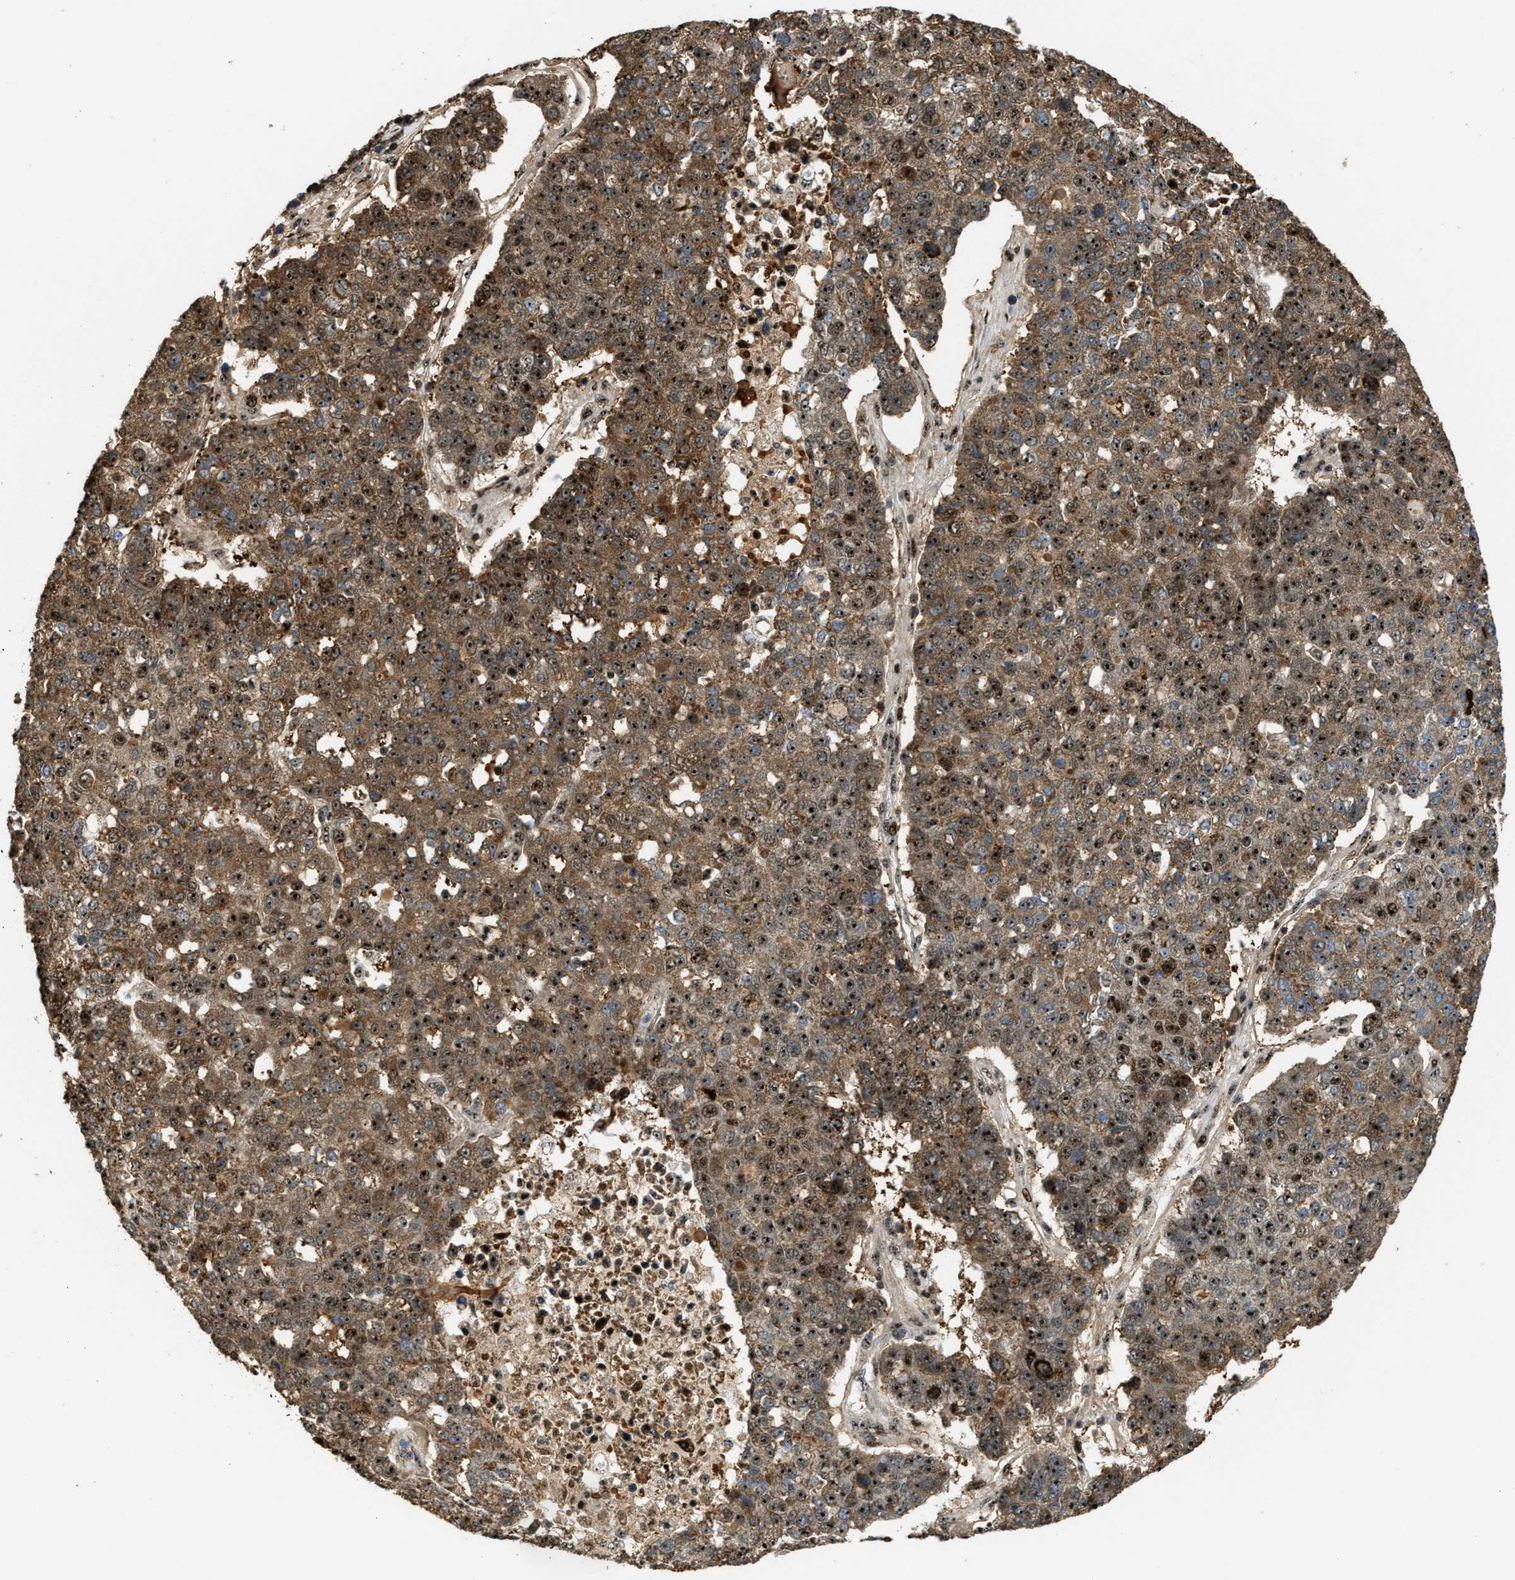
{"staining": {"intensity": "strong", "quantity": ">75%", "location": "cytoplasmic/membranous,nuclear"}, "tissue": "pancreatic cancer", "cell_type": "Tumor cells", "image_type": "cancer", "snomed": [{"axis": "morphology", "description": "Adenocarcinoma, NOS"}, {"axis": "topography", "description": "Pancreas"}], "caption": "A histopathology image of human pancreatic adenocarcinoma stained for a protein shows strong cytoplasmic/membranous and nuclear brown staining in tumor cells.", "gene": "ZNF687", "patient": {"sex": "female", "age": 61}}